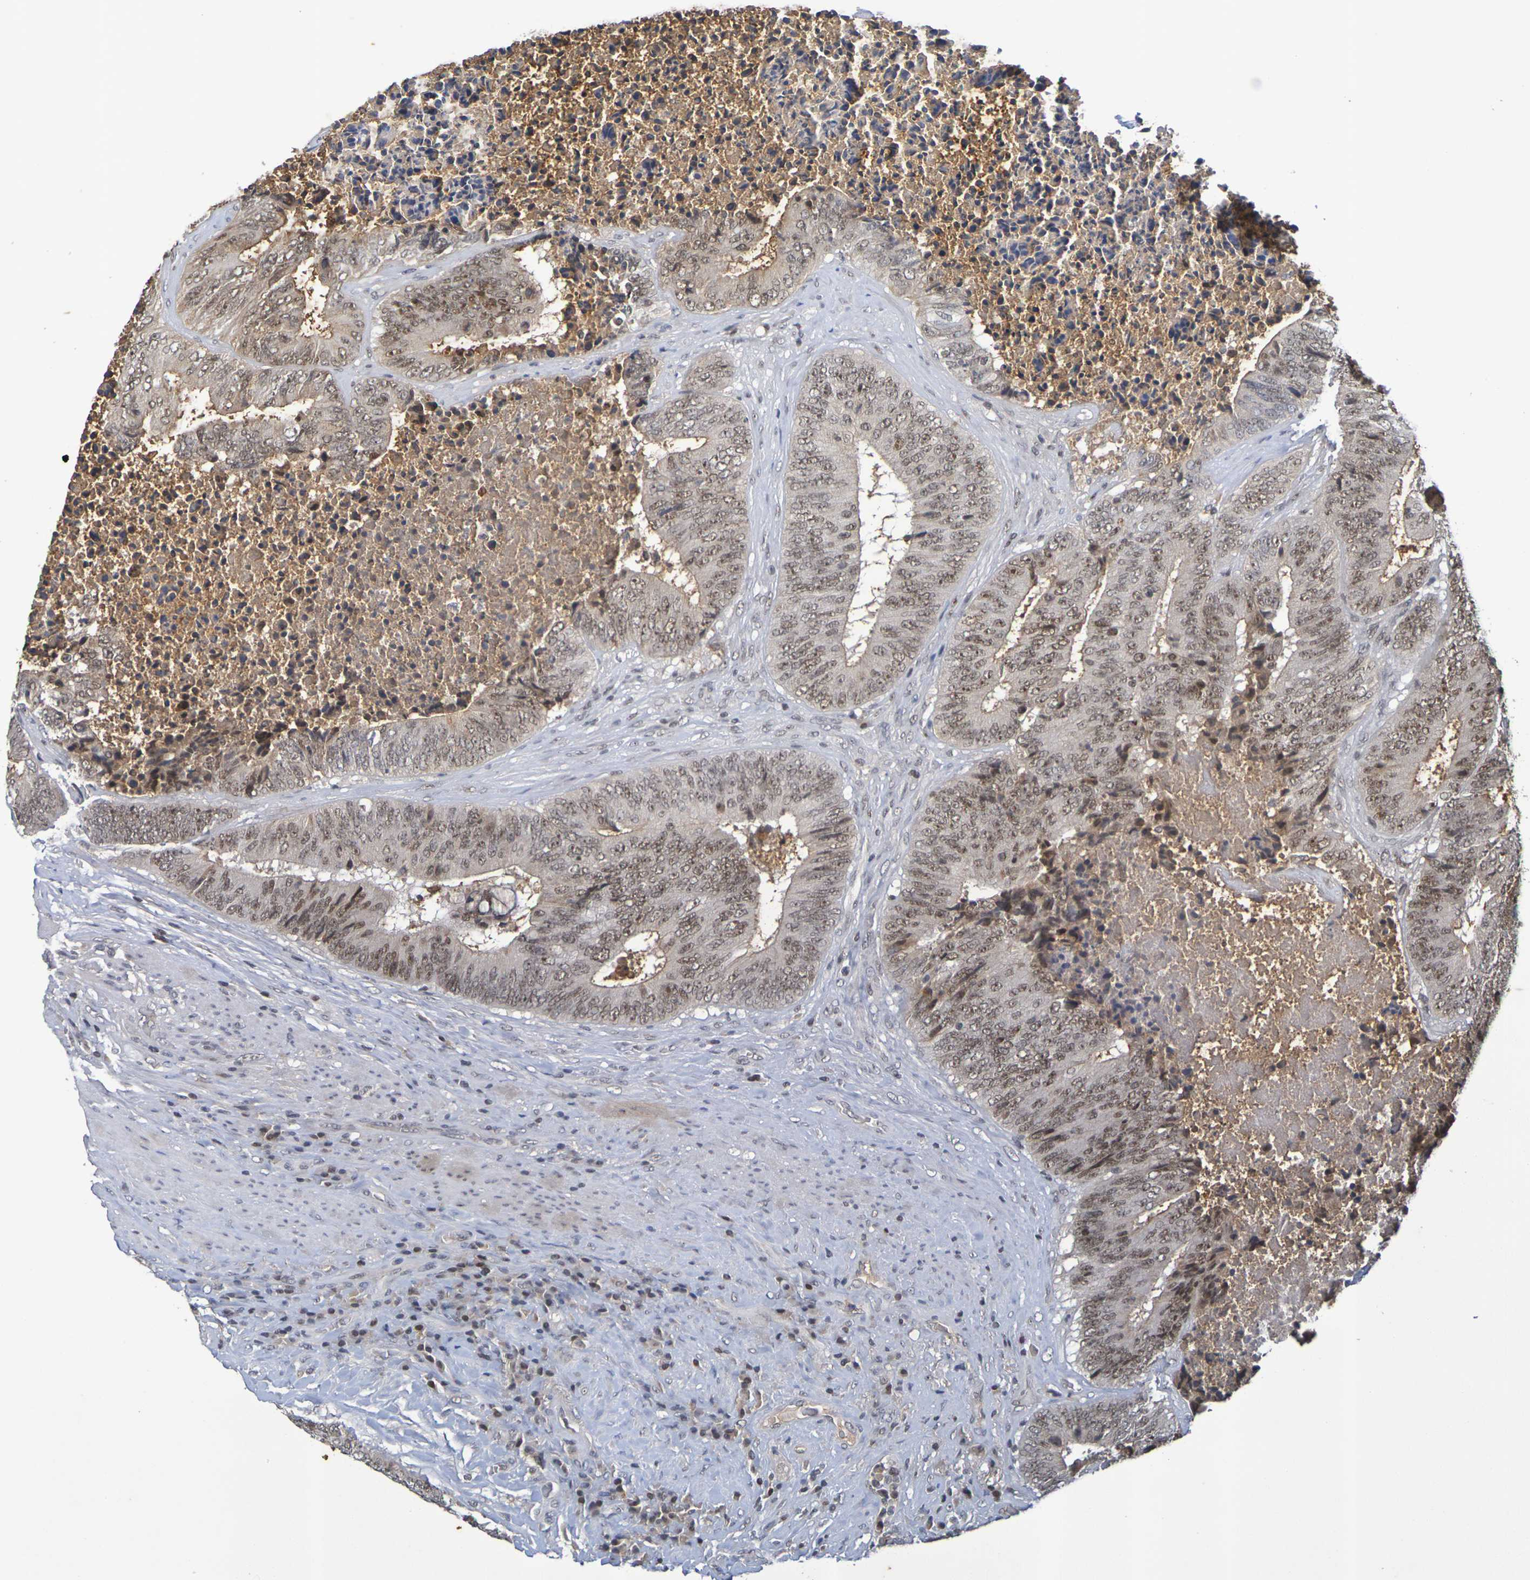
{"staining": {"intensity": "moderate", "quantity": ">75%", "location": "nuclear"}, "tissue": "colorectal cancer", "cell_type": "Tumor cells", "image_type": "cancer", "snomed": [{"axis": "morphology", "description": "Adenocarcinoma, NOS"}, {"axis": "topography", "description": "Rectum"}], "caption": "A brown stain labels moderate nuclear expression of a protein in colorectal cancer tumor cells.", "gene": "TERF2", "patient": {"sex": "male", "age": 72}}